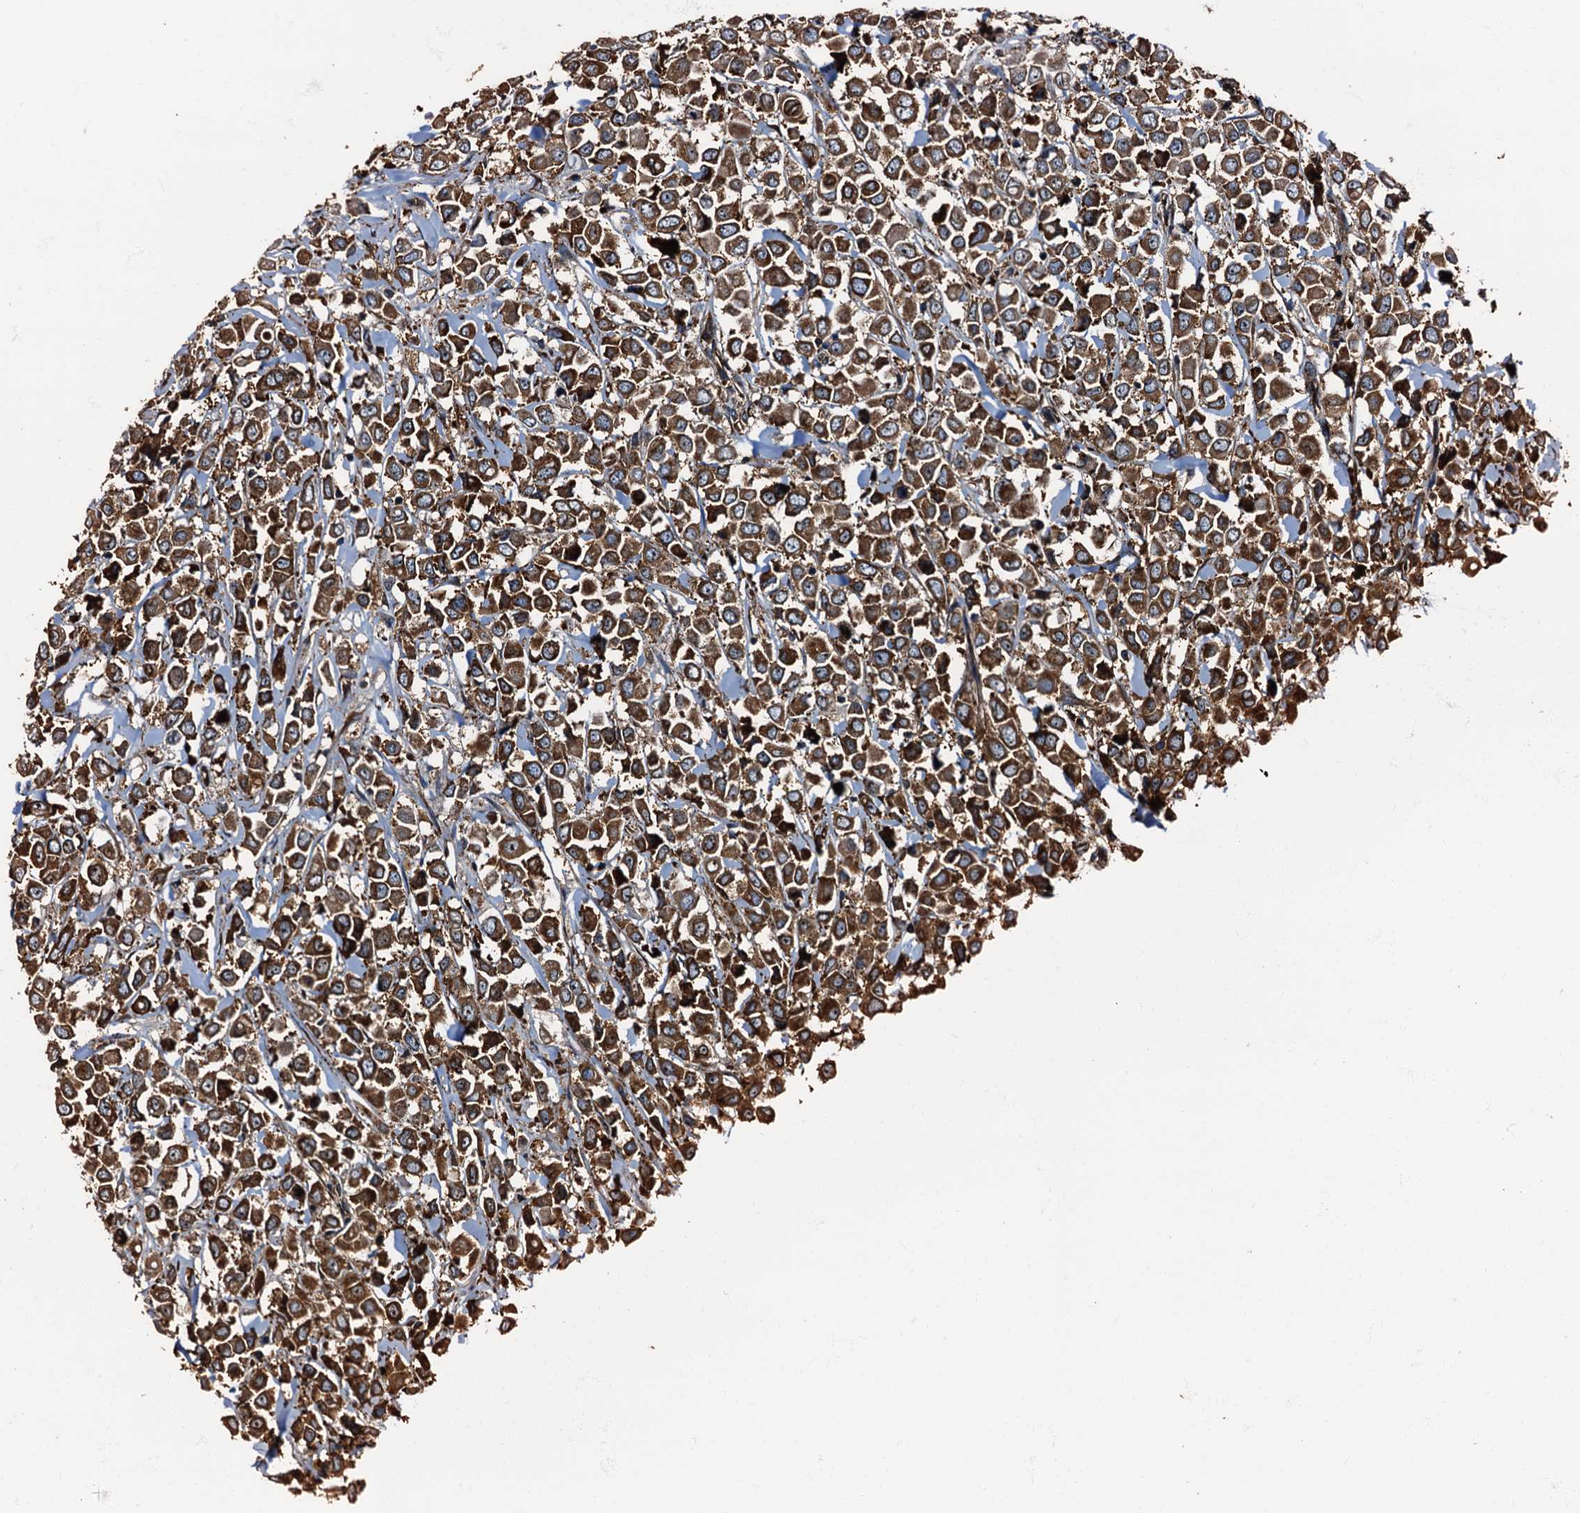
{"staining": {"intensity": "strong", "quantity": ">75%", "location": "cytoplasmic/membranous"}, "tissue": "breast cancer", "cell_type": "Tumor cells", "image_type": "cancer", "snomed": [{"axis": "morphology", "description": "Duct carcinoma"}, {"axis": "topography", "description": "Breast"}], "caption": "The photomicrograph displays immunohistochemical staining of breast cancer (infiltrating ductal carcinoma). There is strong cytoplasmic/membranous staining is appreciated in about >75% of tumor cells.", "gene": "ATP2C1", "patient": {"sex": "female", "age": 61}}